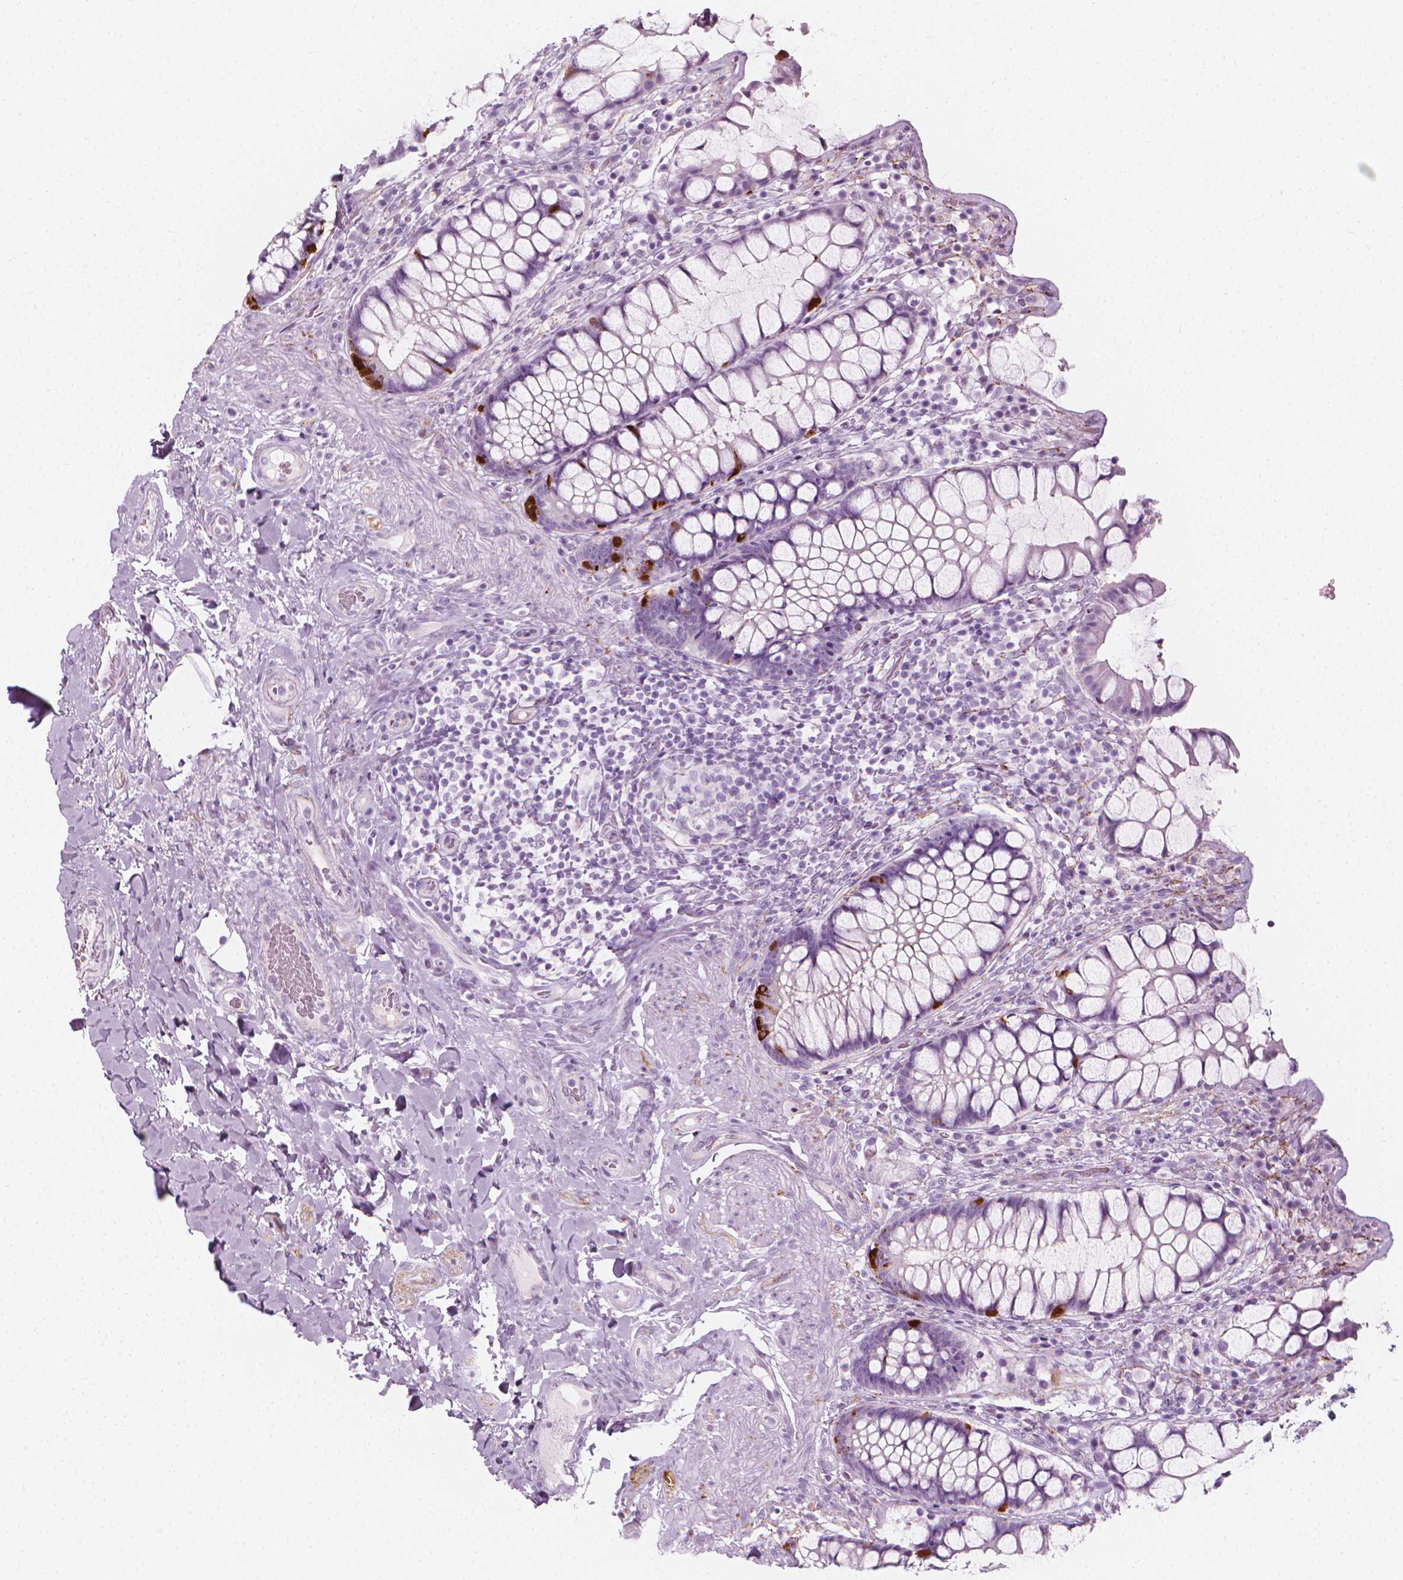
{"staining": {"intensity": "negative", "quantity": "none", "location": "none"}, "tissue": "rectum", "cell_type": "Glandular cells", "image_type": "normal", "snomed": [{"axis": "morphology", "description": "Normal tissue, NOS"}, {"axis": "topography", "description": "Rectum"}], "caption": "This is an immunohistochemistry photomicrograph of normal human rectum. There is no positivity in glandular cells.", "gene": "SCG3", "patient": {"sex": "female", "age": 58}}